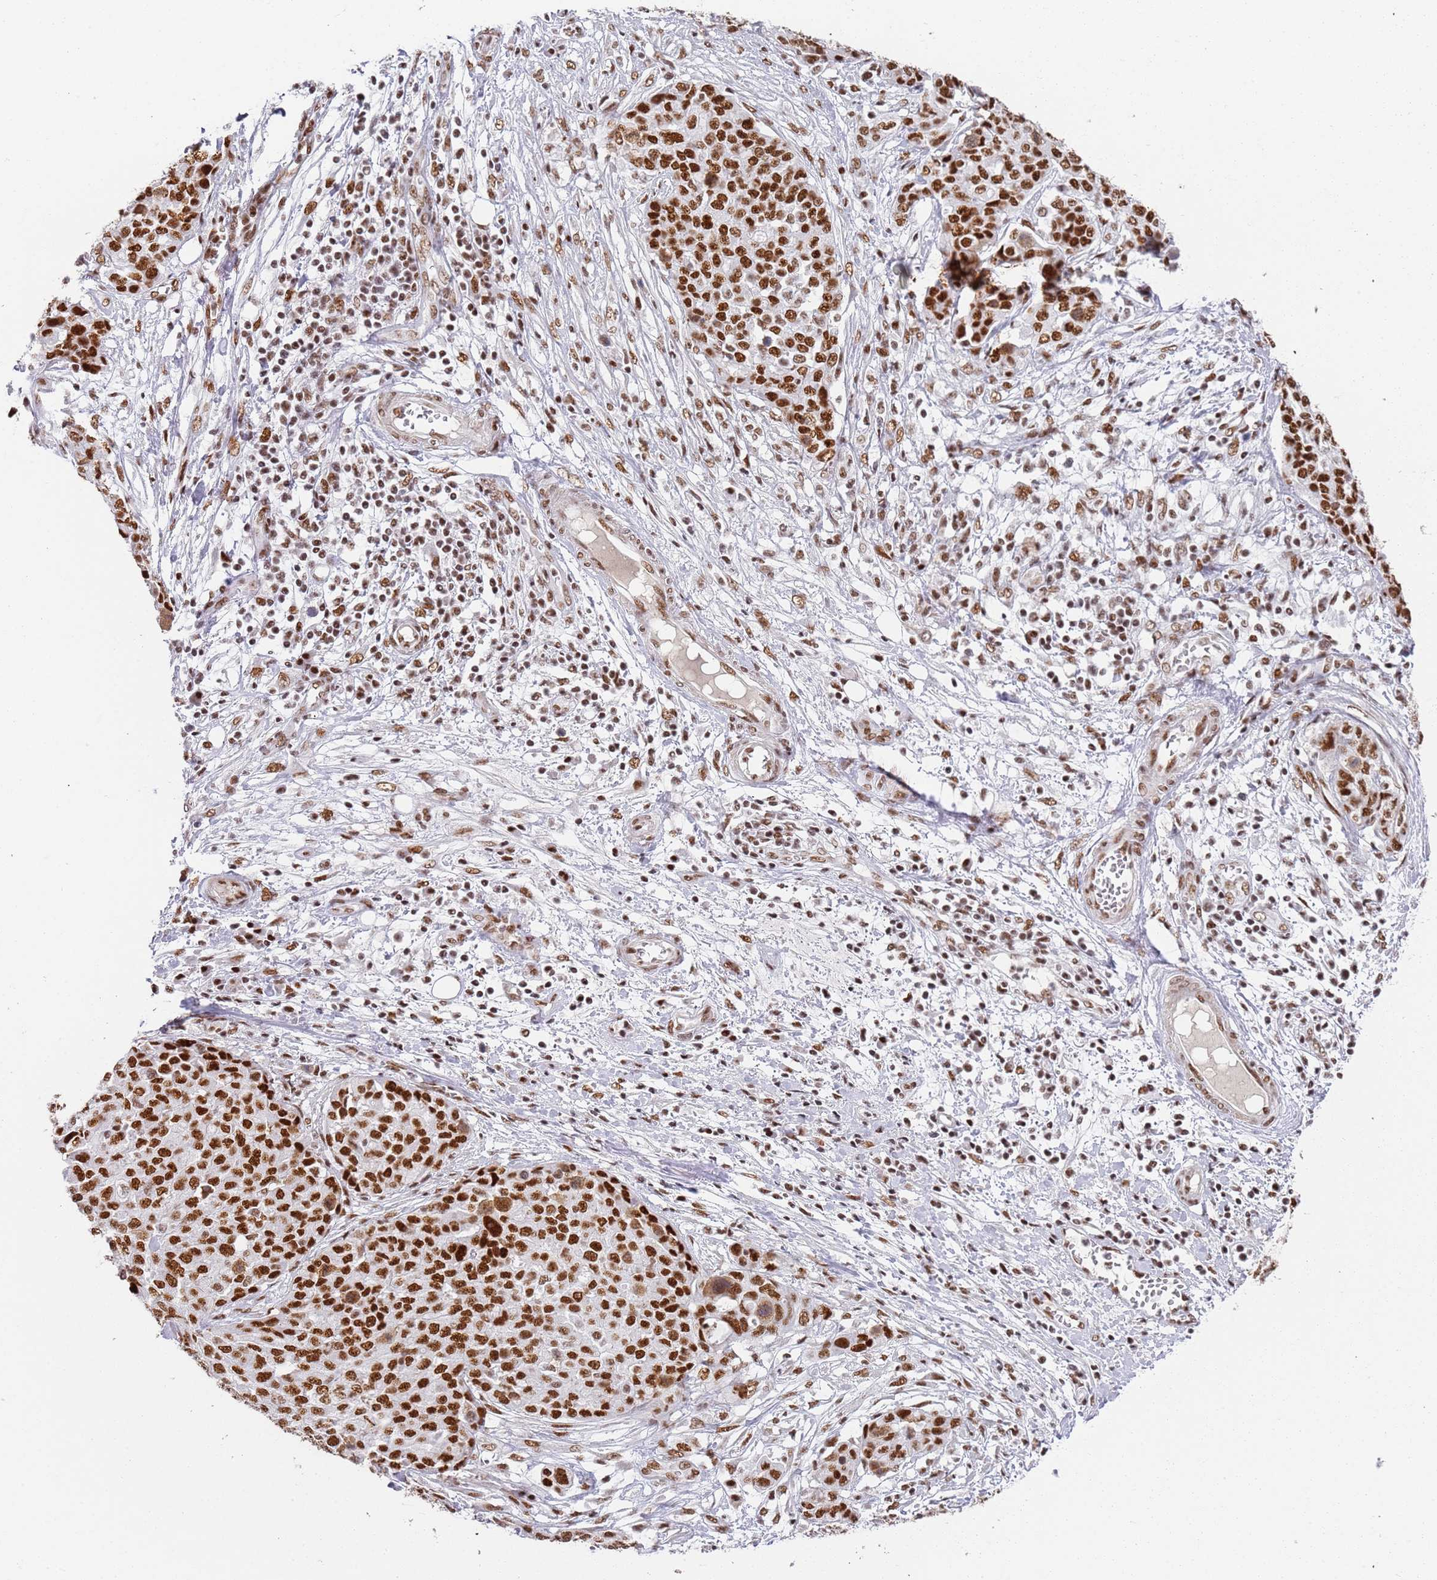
{"staining": {"intensity": "strong", "quantity": ">75%", "location": "nuclear"}, "tissue": "ovarian cancer", "cell_type": "Tumor cells", "image_type": "cancer", "snomed": [{"axis": "morphology", "description": "Cystadenocarcinoma, serous, NOS"}, {"axis": "topography", "description": "Soft tissue"}, {"axis": "topography", "description": "Ovary"}], "caption": "Protein staining shows strong nuclear positivity in approximately >75% of tumor cells in ovarian cancer (serous cystadenocarcinoma).", "gene": "AKAP8L", "patient": {"sex": "female", "age": 57}}